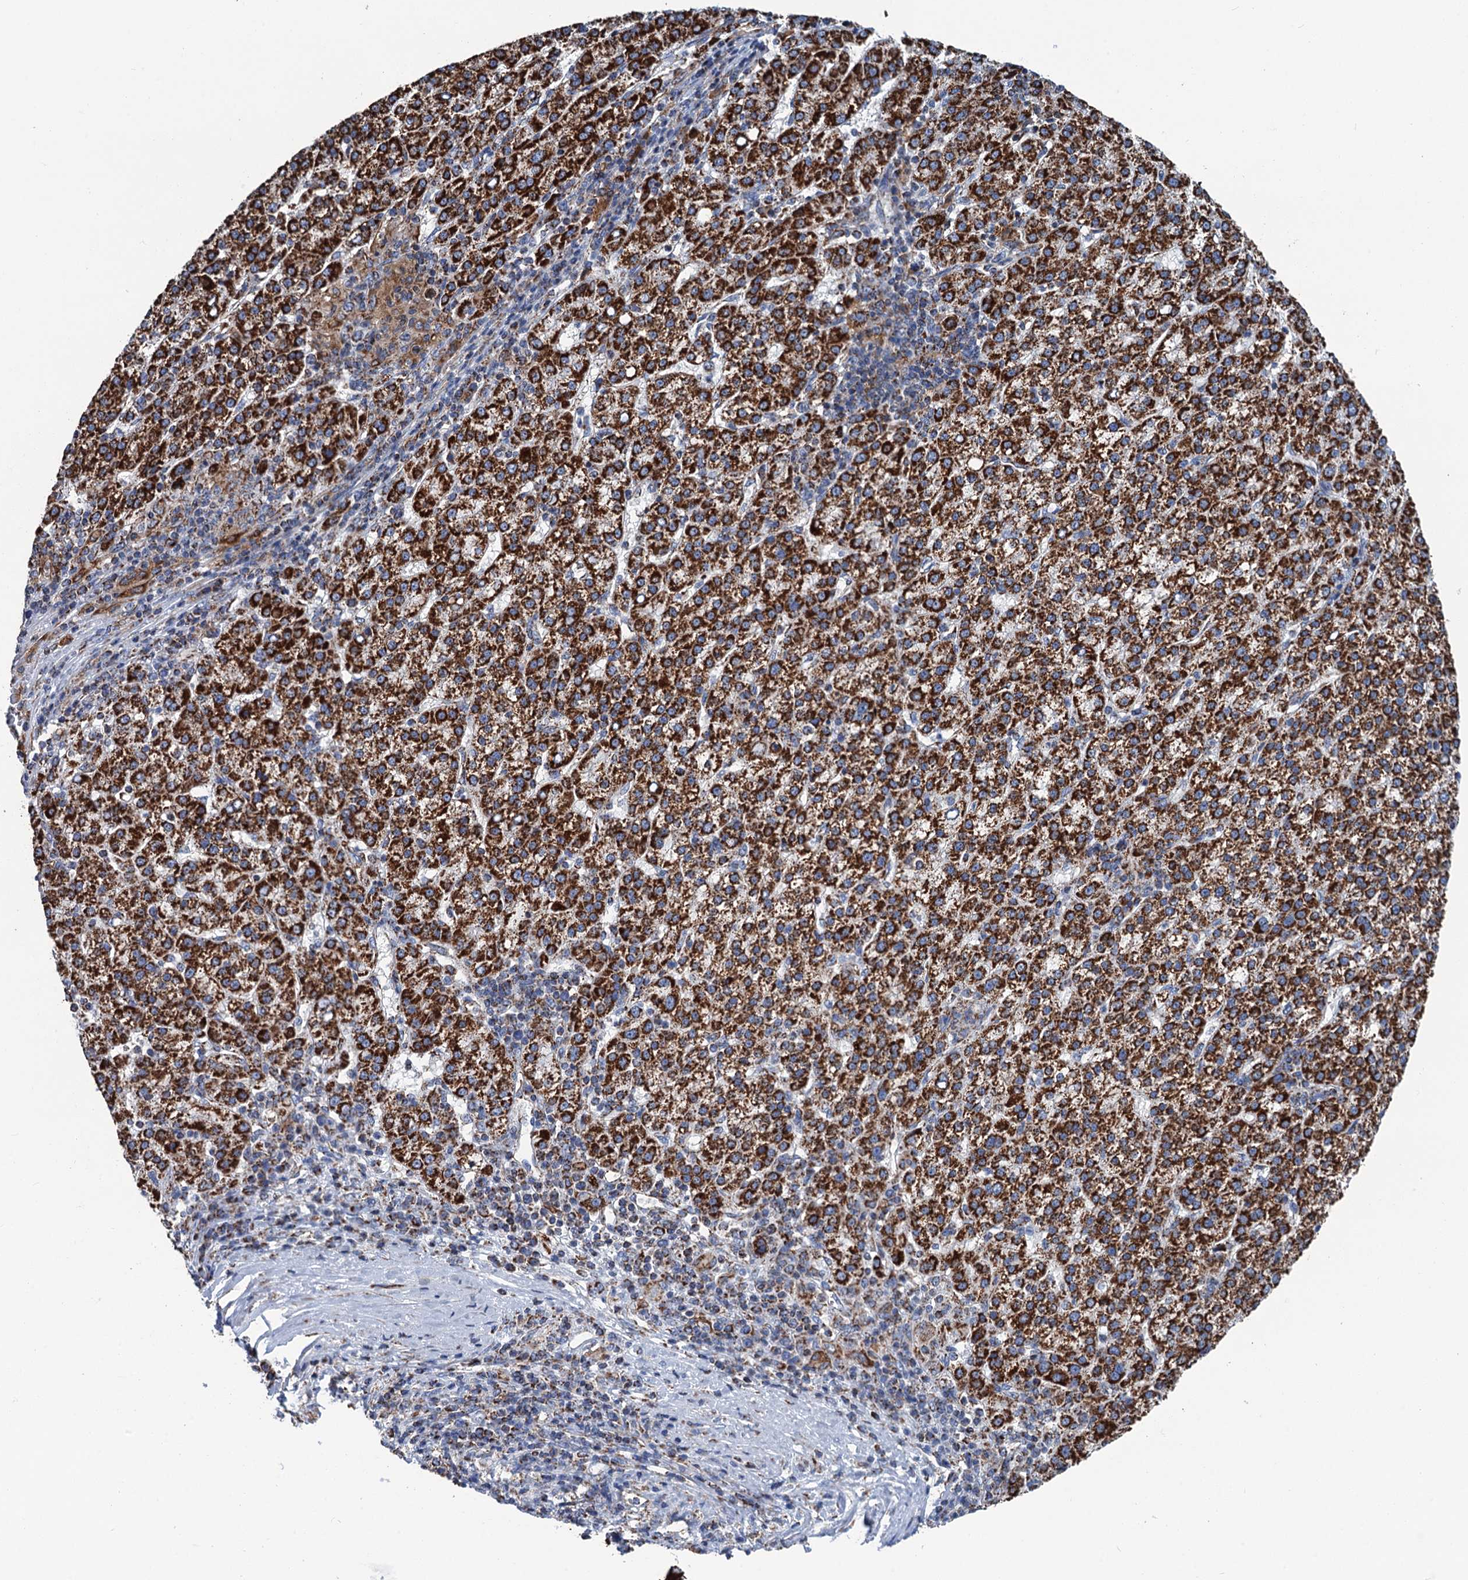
{"staining": {"intensity": "strong", "quantity": ">75%", "location": "cytoplasmic/membranous"}, "tissue": "liver cancer", "cell_type": "Tumor cells", "image_type": "cancer", "snomed": [{"axis": "morphology", "description": "Carcinoma, Hepatocellular, NOS"}, {"axis": "topography", "description": "Liver"}], "caption": "IHC staining of liver hepatocellular carcinoma, which exhibits high levels of strong cytoplasmic/membranous positivity in about >75% of tumor cells indicating strong cytoplasmic/membranous protein expression. The staining was performed using DAB (brown) for protein detection and nuclei were counterstained in hematoxylin (blue).", "gene": "IVD", "patient": {"sex": "female", "age": 58}}